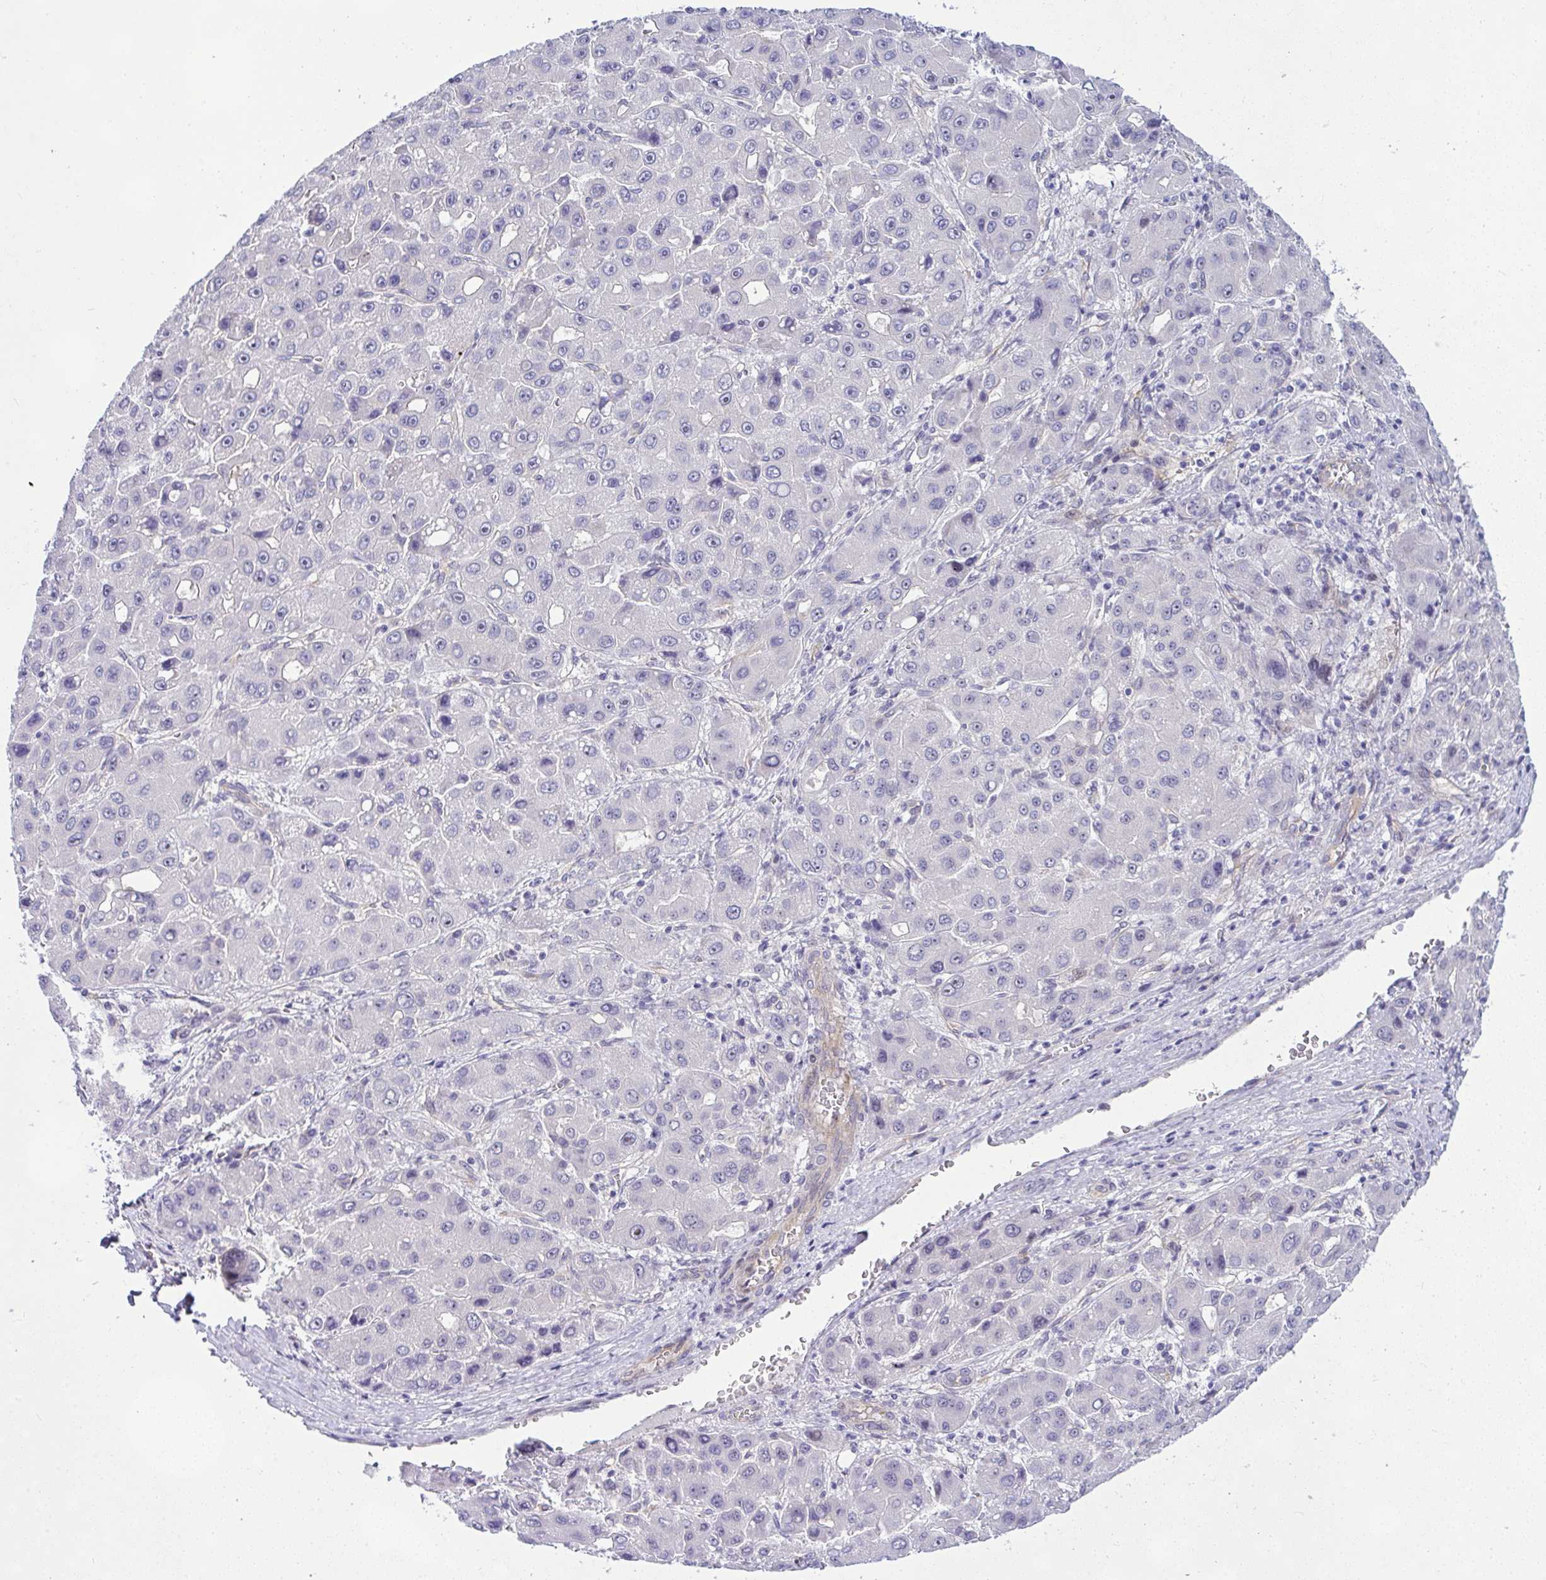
{"staining": {"intensity": "negative", "quantity": "none", "location": "none"}, "tissue": "liver cancer", "cell_type": "Tumor cells", "image_type": "cancer", "snomed": [{"axis": "morphology", "description": "Carcinoma, Hepatocellular, NOS"}, {"axis": "topography", "description": "Liver"}], "caption": "IHC histopathology image of human liver cancer (hepatocellular carcinoma) stained for a protein (brown), which displays no staining in tumor cells.", "gene": "NFXL1", "patient": {"sex": "male", "age": 55}}